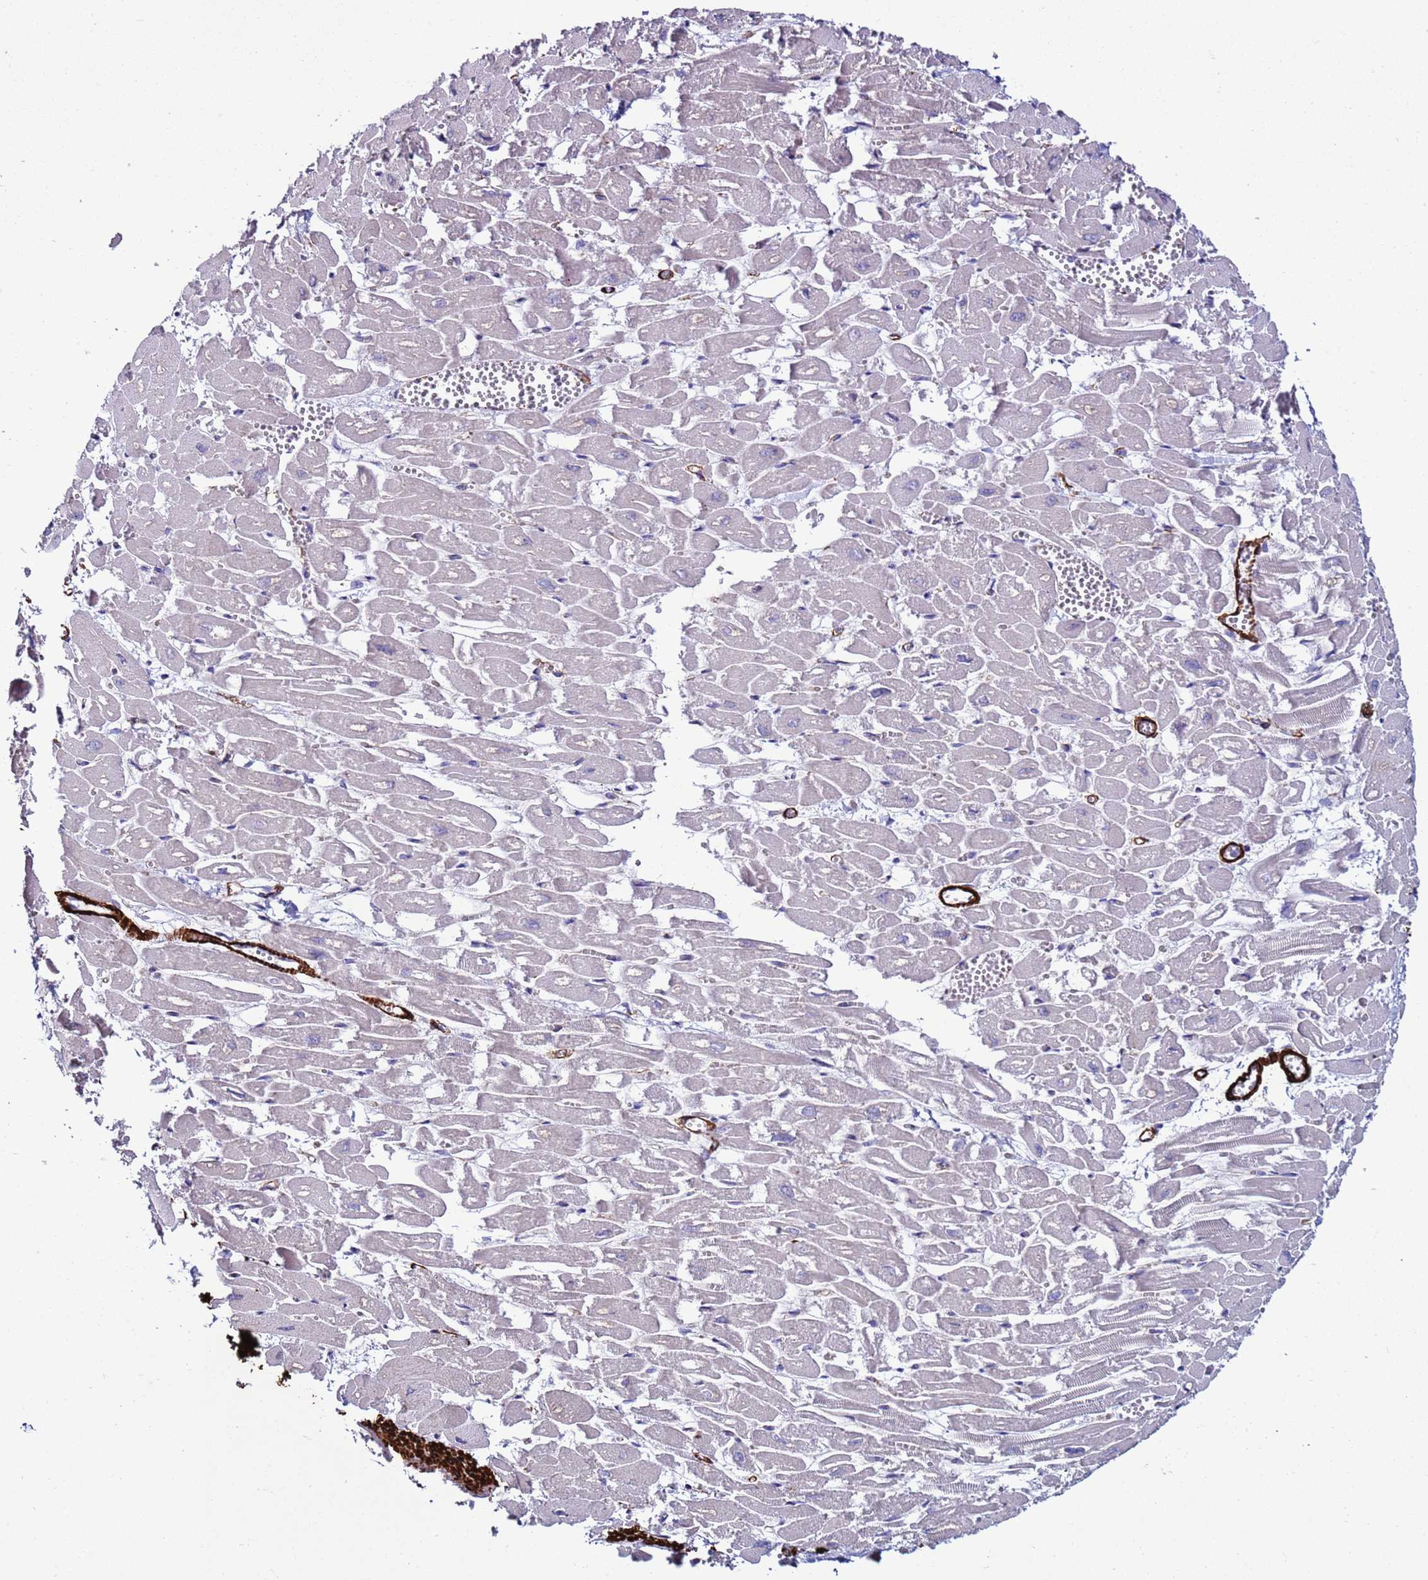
{"staining": {"intensity": "negative", "quantity": "none", "location": "none"}, "tissue": "heart muscle", "cell_type": "Cardiomyocytes", "image_type": "normal", "snomed": [{"axis": "morphology", "description": "Normal tissue, NOS"}, {"axis": "topography", "description": "Heart"}], "caption": "Immunohistochemical staining of benign heart muscle reveals no significant positivity in cardiomyocytes.", "gene": "RABL2A", "patient": {"sex": "male", "age": 54}}